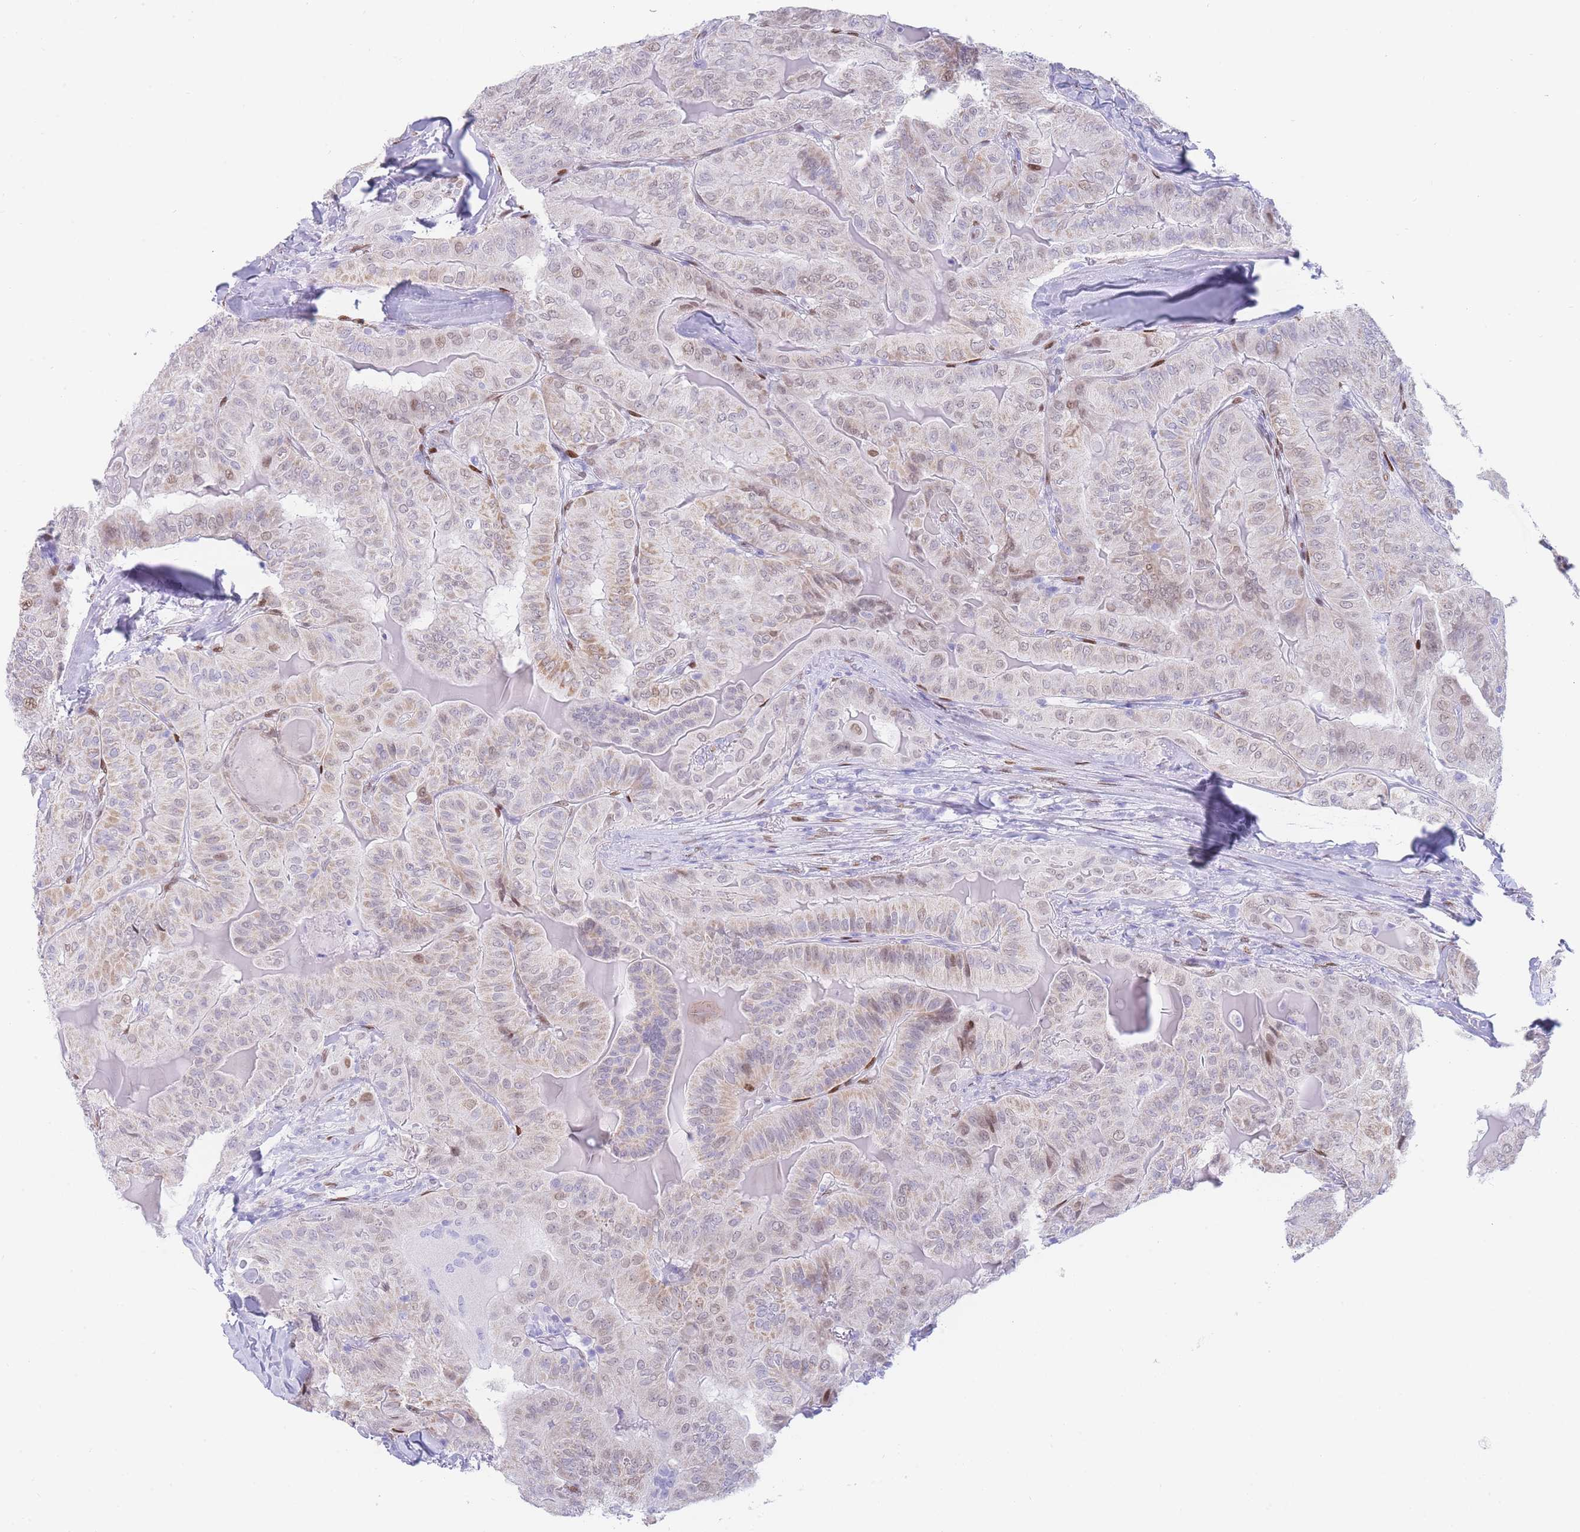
{"staining": {"intensity": "moderate", "quantity": "25%-75%", "location": "cytoplasmic/membranous,nuclear"}, "tissue": "thyroid cancer", "cell_type": "Tumor cells", "image_type": "cancer", "snomed": [{"axis": "morphology", "description": "Papillary adenocarcinoma, NOS"}, {"axis": "topography", "description": "Thyroid gland"}], "caption": "Moderate cytoplasmic/membranous and nuclear protein positivity is appreciated in about 25%-75% of tumor cells in thyroid cancer. (DAB IHC, brown staining for protein, blue staining for nuclei).", "gene": "PSMB5", "patient": {"sex": "female", "age": 68}}